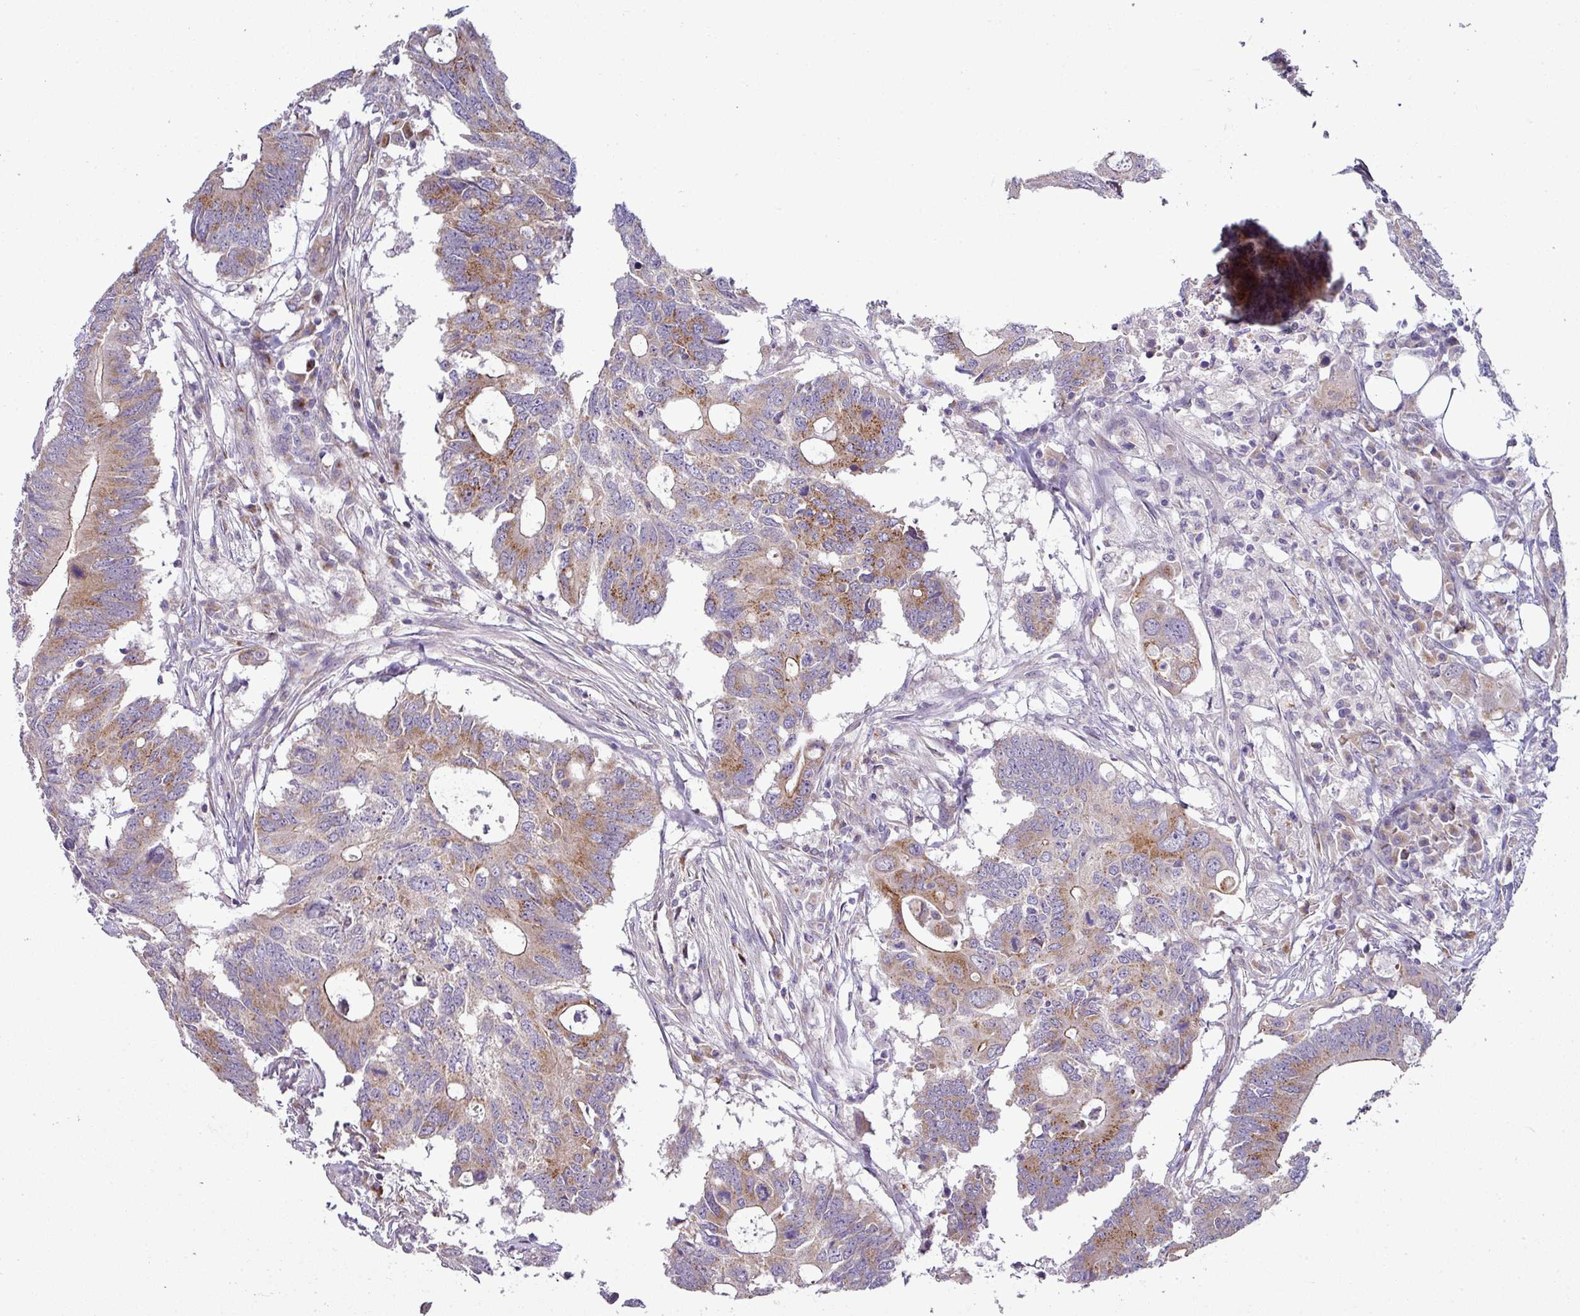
{"staining": {"intensity": "moderate", "quantity": ">75%", "location": "cytoplasmic/membranous"}, "tissue": "colorectal cancer", "cell_type": "Tumor cells", "image_type": "cancer", "snomed": [{"axis": "morphology", "description": "Adenocarcinoma, NOS"}, {"axis": "topography", "description": "Colon"}], "caption": "A brown stain shows moderate cytoplasmic/membranous staining of a protein in adenocarcinoma (colorectal) tumor cells.", "gene": "TIMMDC1", "patient": {"sex": "male", "age": 71}}